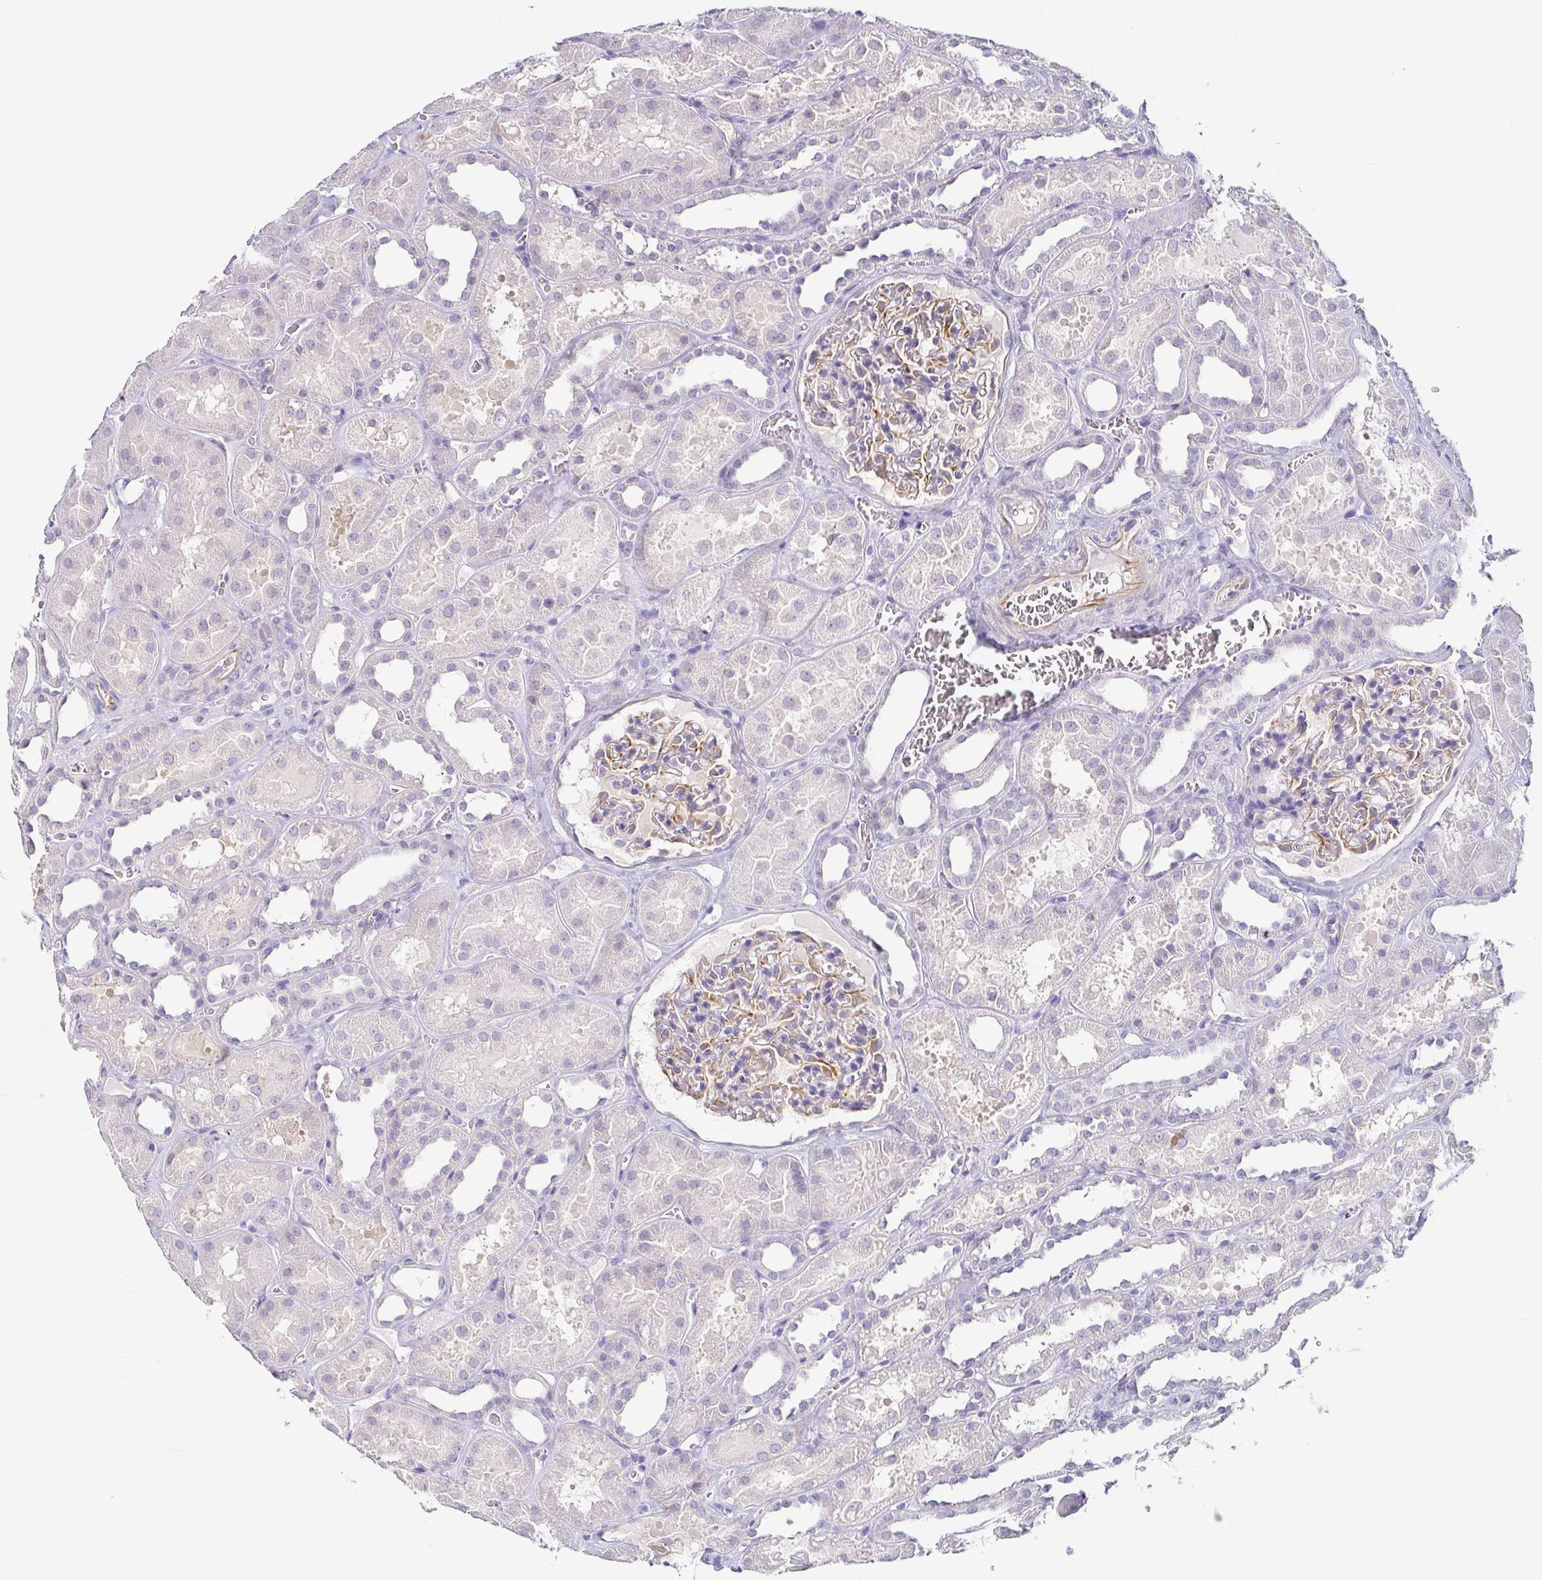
{"staining": {"intensity": "negative", "quantity": "none", "location": "none"}, "tissue": "kidney", "cell_type": "Cells in glomeruli", "image_type": "normal", "snomed": [{"axis": "morphology", "description": "Normal tissue, NOS"}, {"axis": "topography", "description": "Kidney"}], "caption": "There is no significant expression in cells in glomeruli of kidney. (Stains: DAB (3,3'-diaminobenzidine) immunohistochemistry with hematoxylin counter stain, Microscopy: brightfield microscopy at high magnification).", "gene": "COL17A1", "patient": {"sex": "female", "age": 41}}